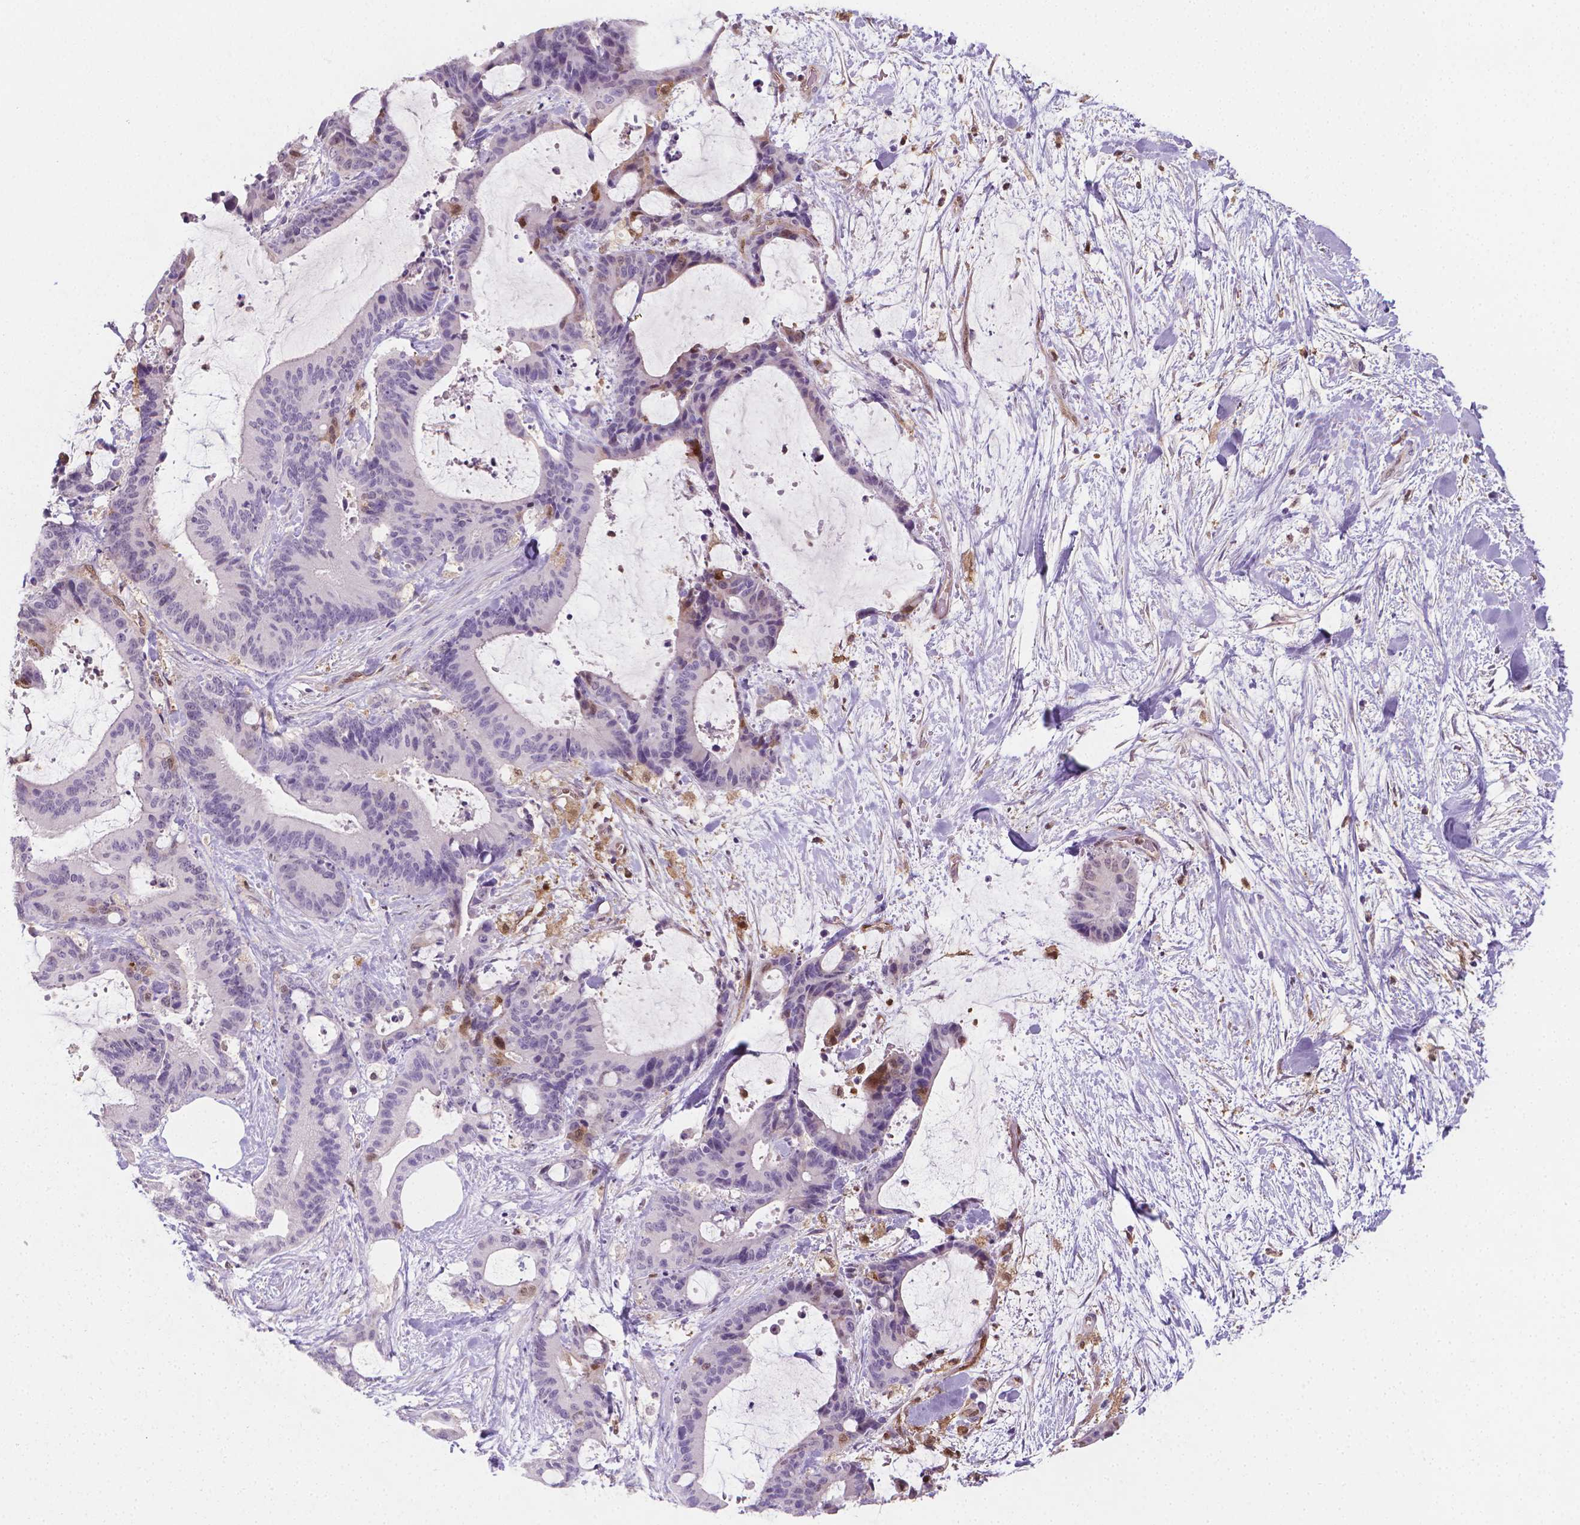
{"staining": {"intensity": "negative", "quantity": "none", "location": "none"}, "tissue": "liver cancer", "cell_type": "Tumor cells", "image_type": "cancer", "snomed": [{"axis": "morphology", "description": "Cholangiocarcinoma"}, {"axis": "topography", "description": "Liver"}], "caption": "This is an IHC histopathology image of human liver cancer (cholangiocarcinoma). There is no expression in tumor cells.", "gene": "TNFAIP2", "patient": {"sex": "female", "age": 73}}